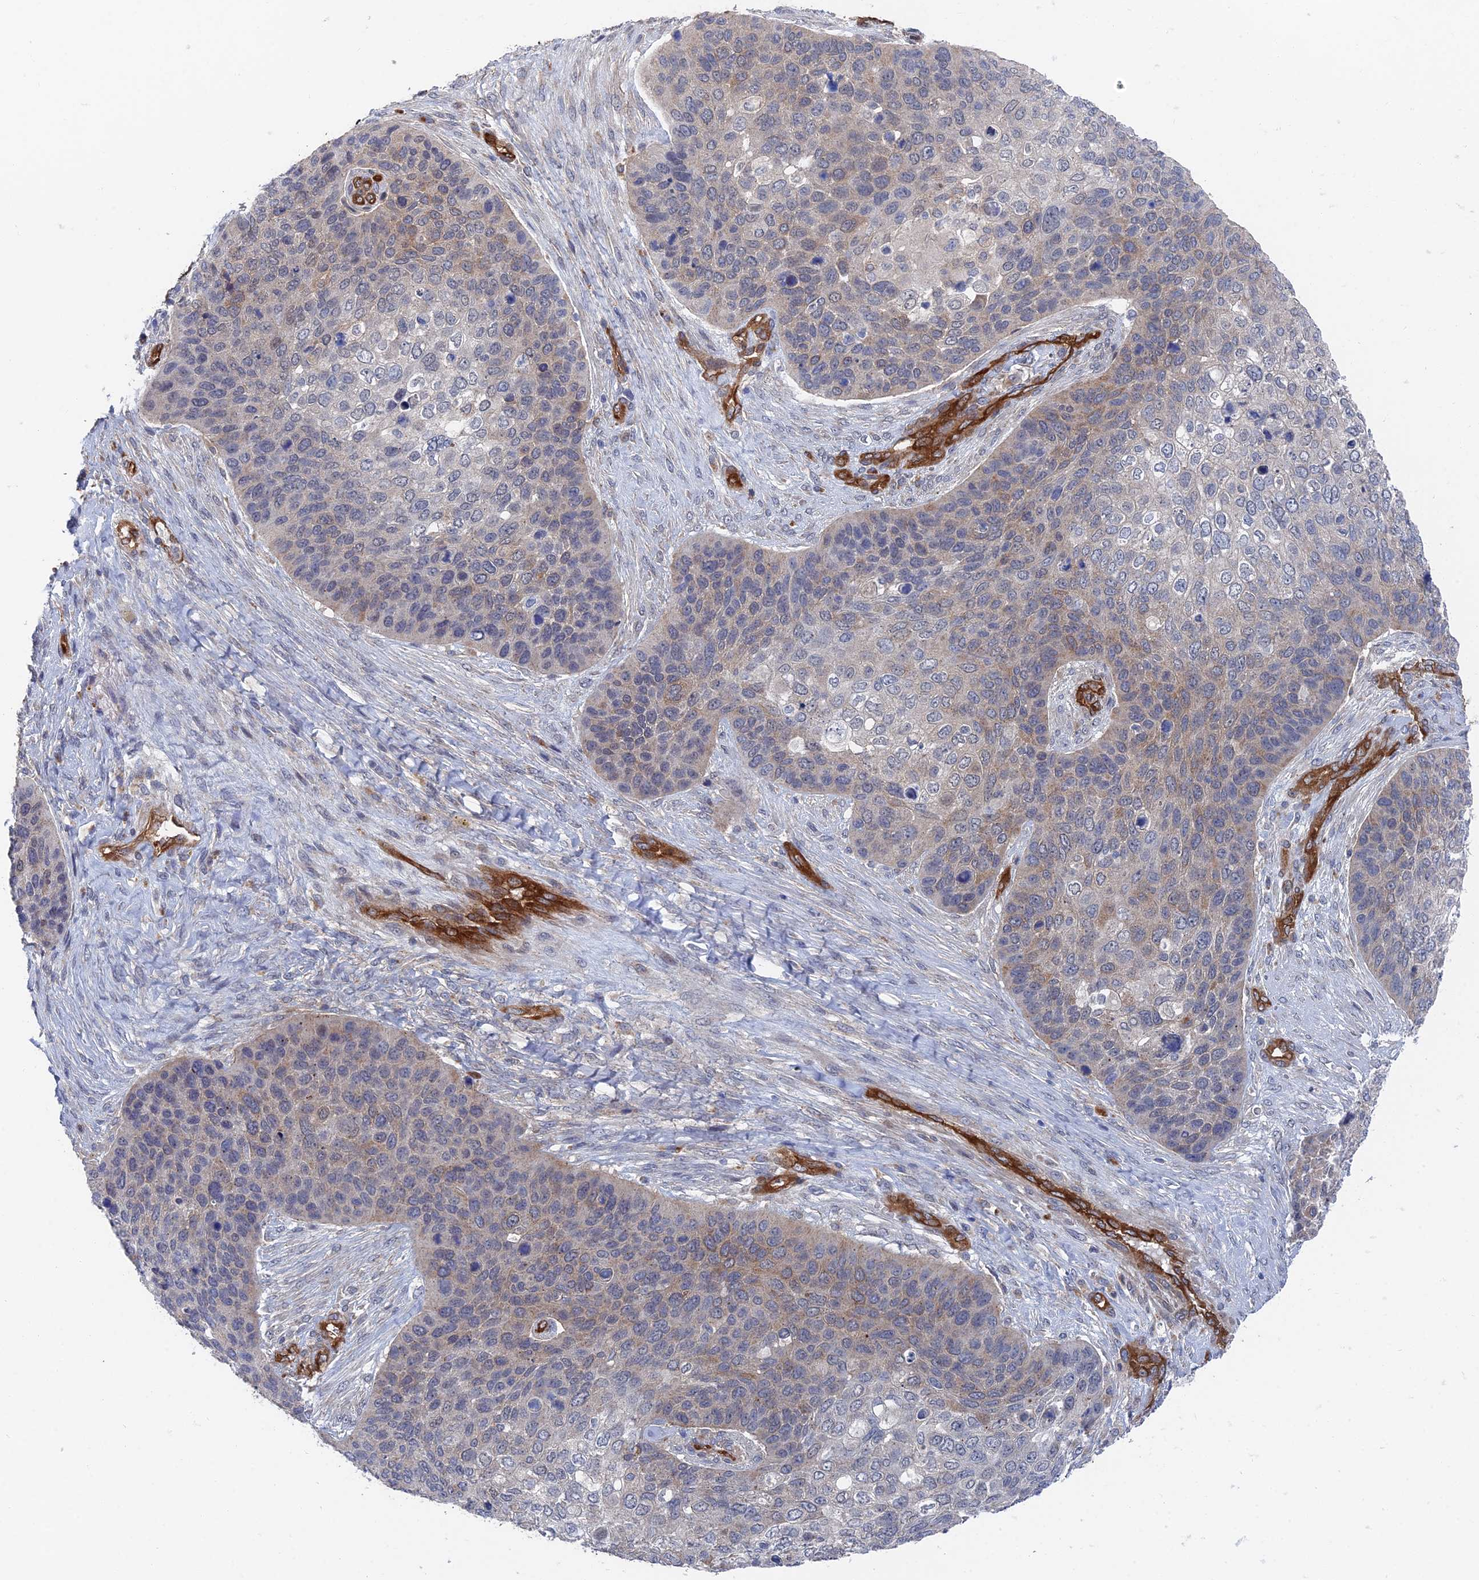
{"staining": {"intensity": "weak", "quantity": "25%-75%", "location": "cytoplasmic/membranous"}, "tissue": "skin cancer", "cell_type": "Tumor cells", "image_type": "cancer", "snomed": [{"axis": "morphology", "description": "Basal cell carcinoma"}, {"axis": "topography", "description": "Skin"}], "caption": "Tumor cells exhibit low levels of weak cytoplasmic/membranous staining in about 25%-75% of cells in human basal cell carcinoma (skin).", "gene": "ARAP3", "patient": {"sex": "female", "age": 74}}